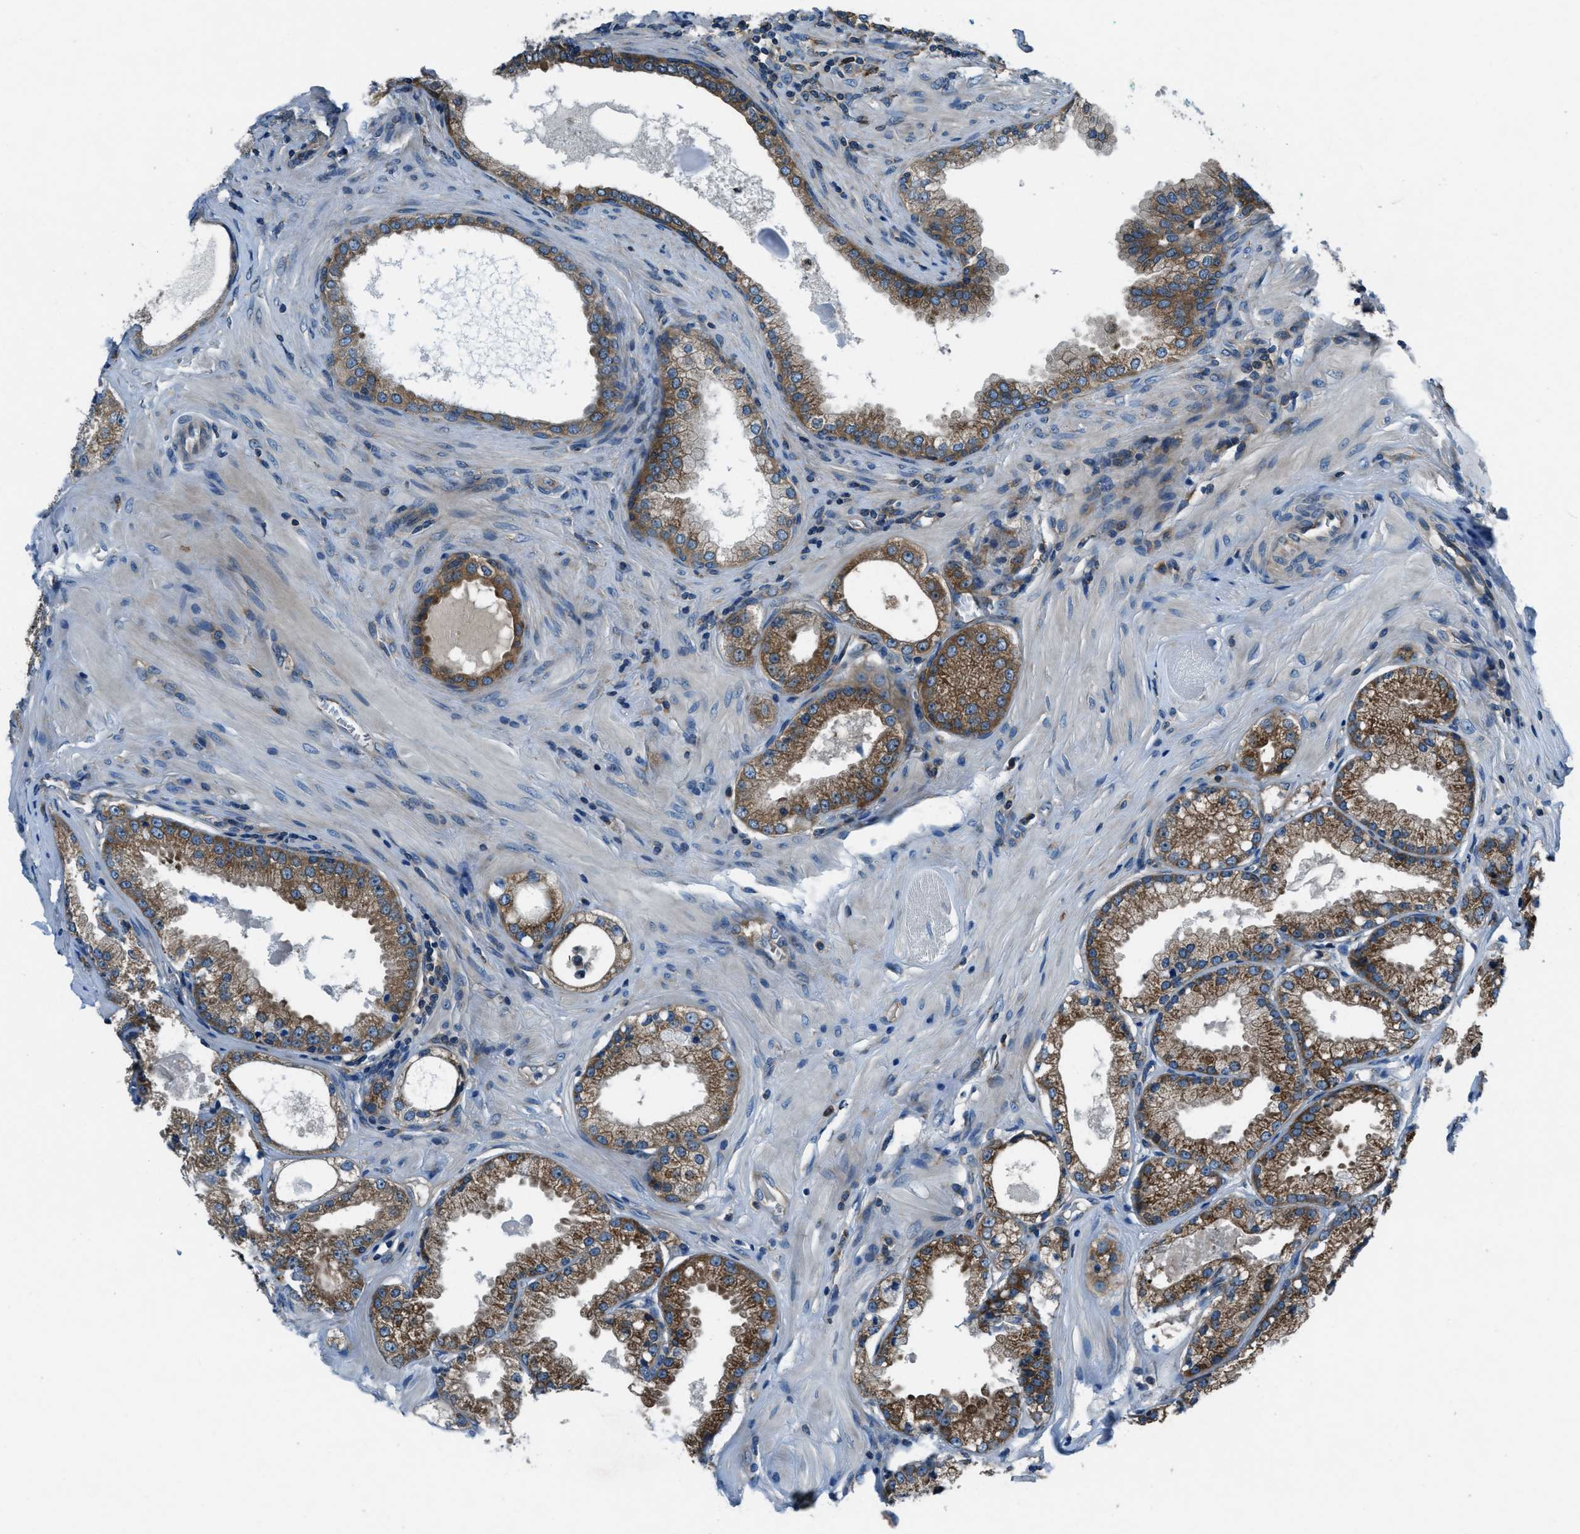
{"staining": {"intensity": "moderate", "quantity": ">75%", "location": "cytoplasmic/membranous"}, "tissue": "prostate cancer", "cell_type": "Tumor cells", "image_type": "cancer", "snomed": [{"axis": "morphology", "description": "Adenocarcinoma, Low grade"}, {"axis": "topography", "description": "Prostate"}], "caption": "Immunohistochemistry (IHC) of human prostate low-grade adenocarcinoma displays medium levels of moderate cytoplasmic/membranous expression in approximately >75% of tumor cells.", "gene": "ARFGAP2", "patient": {"sex": "male", "age": 57}}